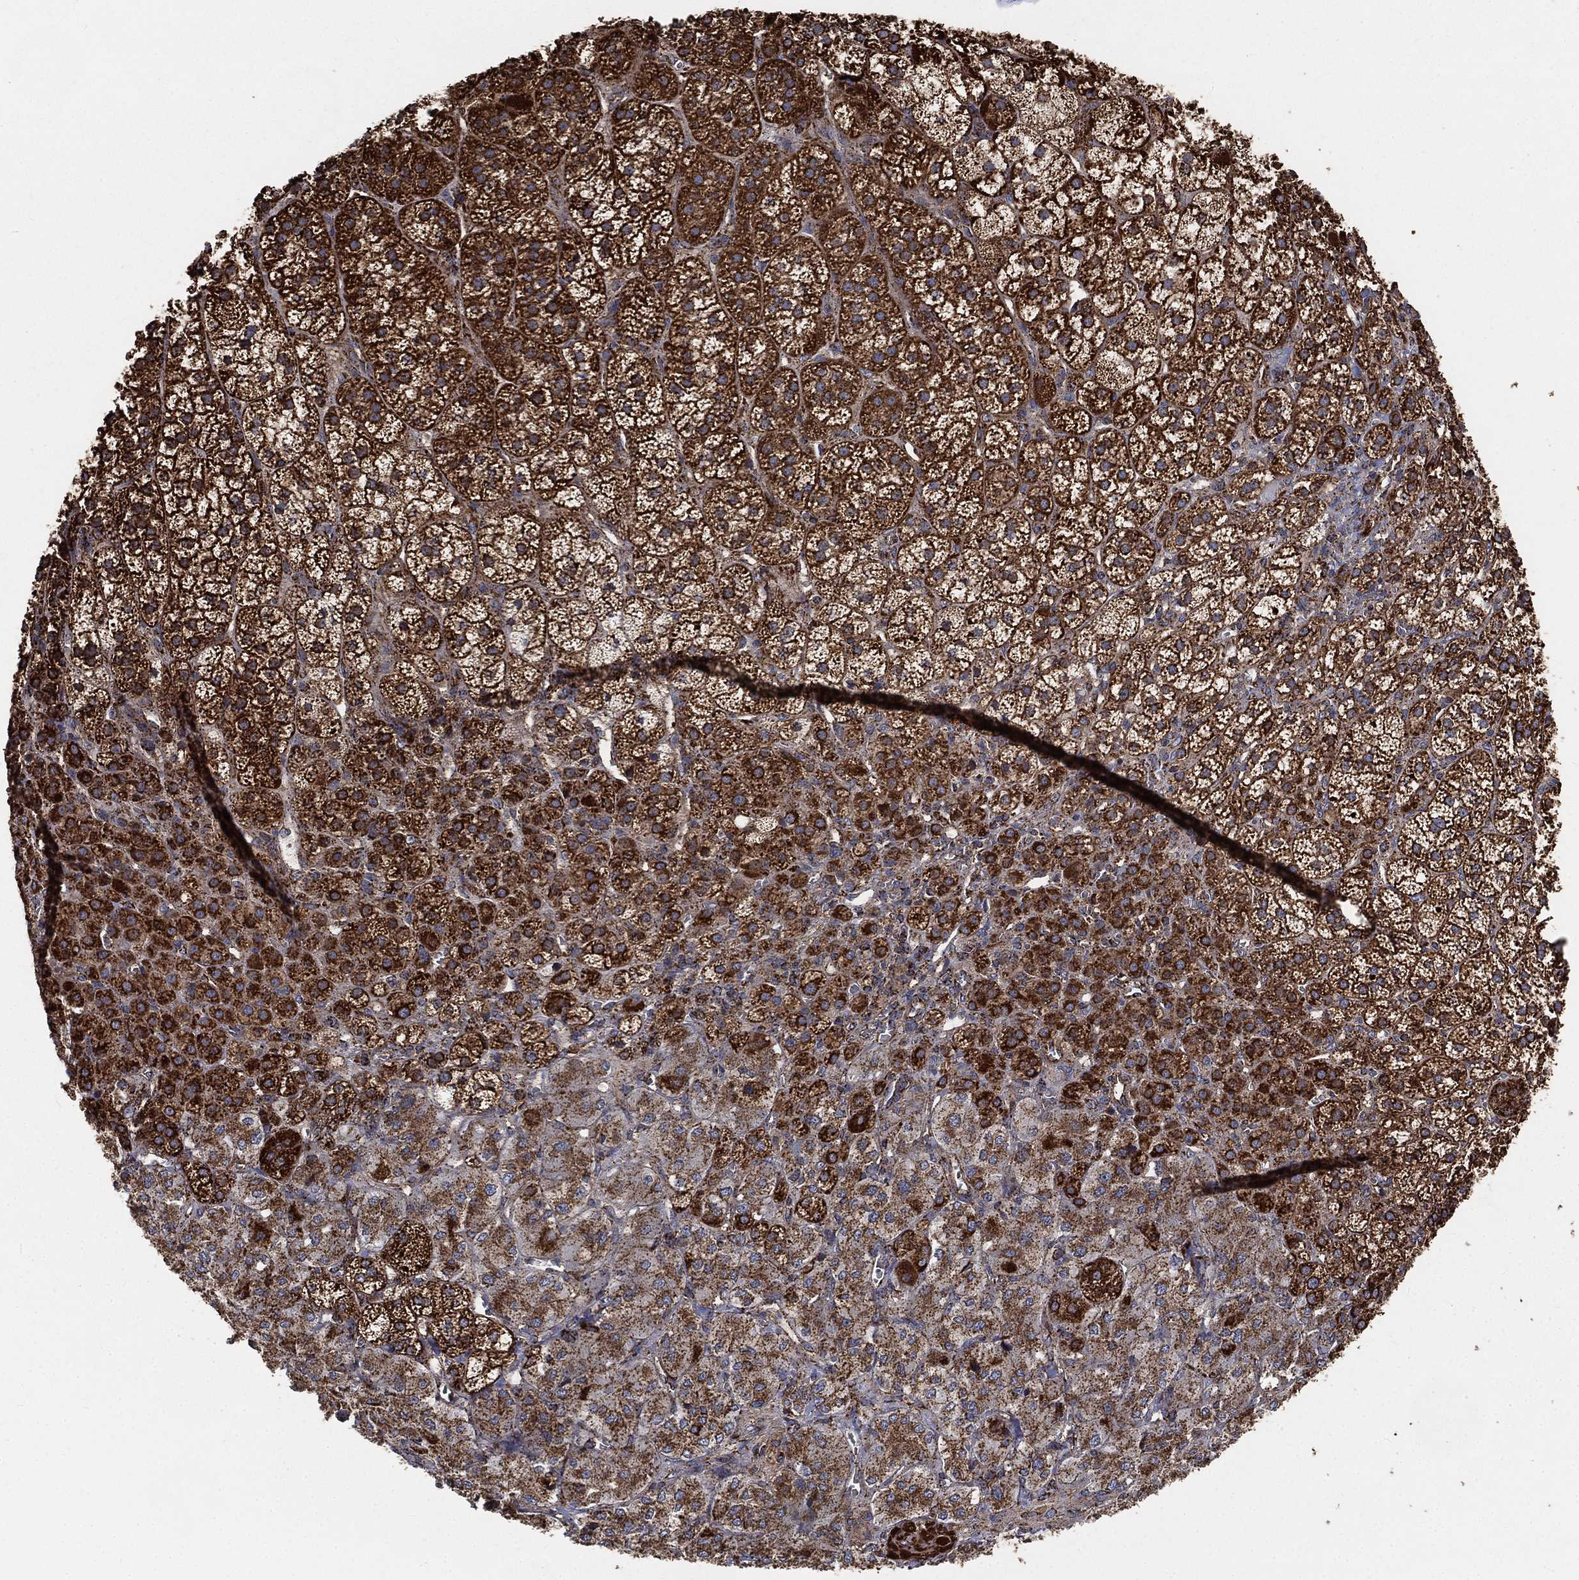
{"staining": {"intensity": "strong", "quantity": ">75%", "location": "cytoplasmic/membranous"}, "tissue": "adrenal gland", "cell_type": "Glandular cells", "image_type": "normal", "snomed": [{"axis": "morphology", "description": "Normal tissue, NOS"}, {"axis": "topography", "description": "Adrenal gland"}], "caption": "Strong cytoplasmic/membranous protein staining is seen in approximately >75% of glandular cells in adrenal gland.", "gene": "SLC38A7", "patient": {"sex": "female", "age": 60}}